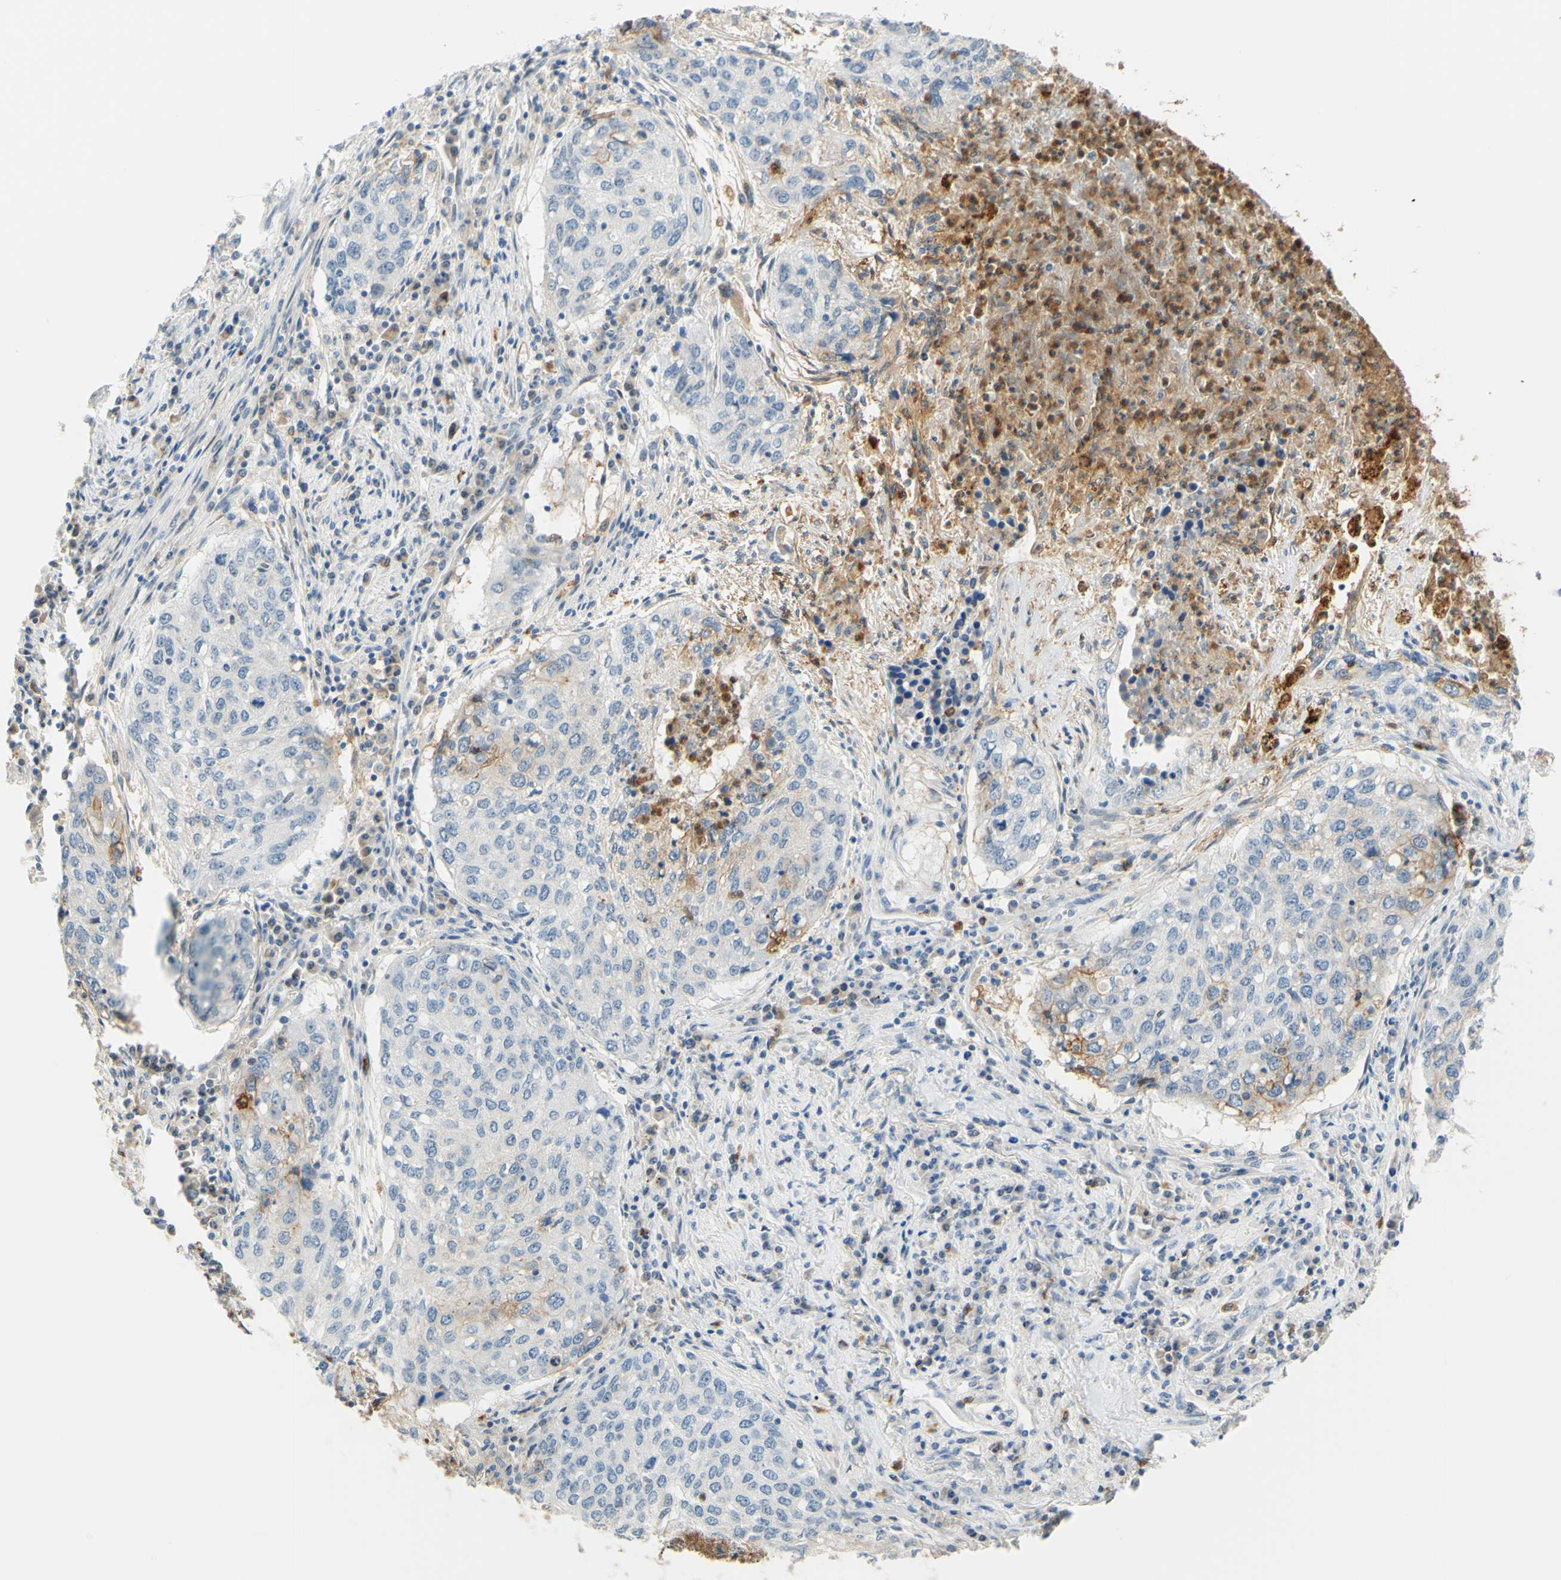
{"staining": {"intensity": "negative", "quantity": "none", "location": "none"}, "tissue": "lung cancer", "cell_type": "Tumor cells", "image_type": "cancer", "snomed": [{"axis": "morphology", "description": "Squamous cell carcinoma, NOS"}, {"axis": "topography", "description": "Lung"}], "caption": "DAB (3,3'-diaminobenzidine) immunohistochemical staining of lung squamous cell carcinoma demonstrates no significant staining in tumor cells.", "gene": "TREM2", "patient": {"sex": "female", "age": 63}}